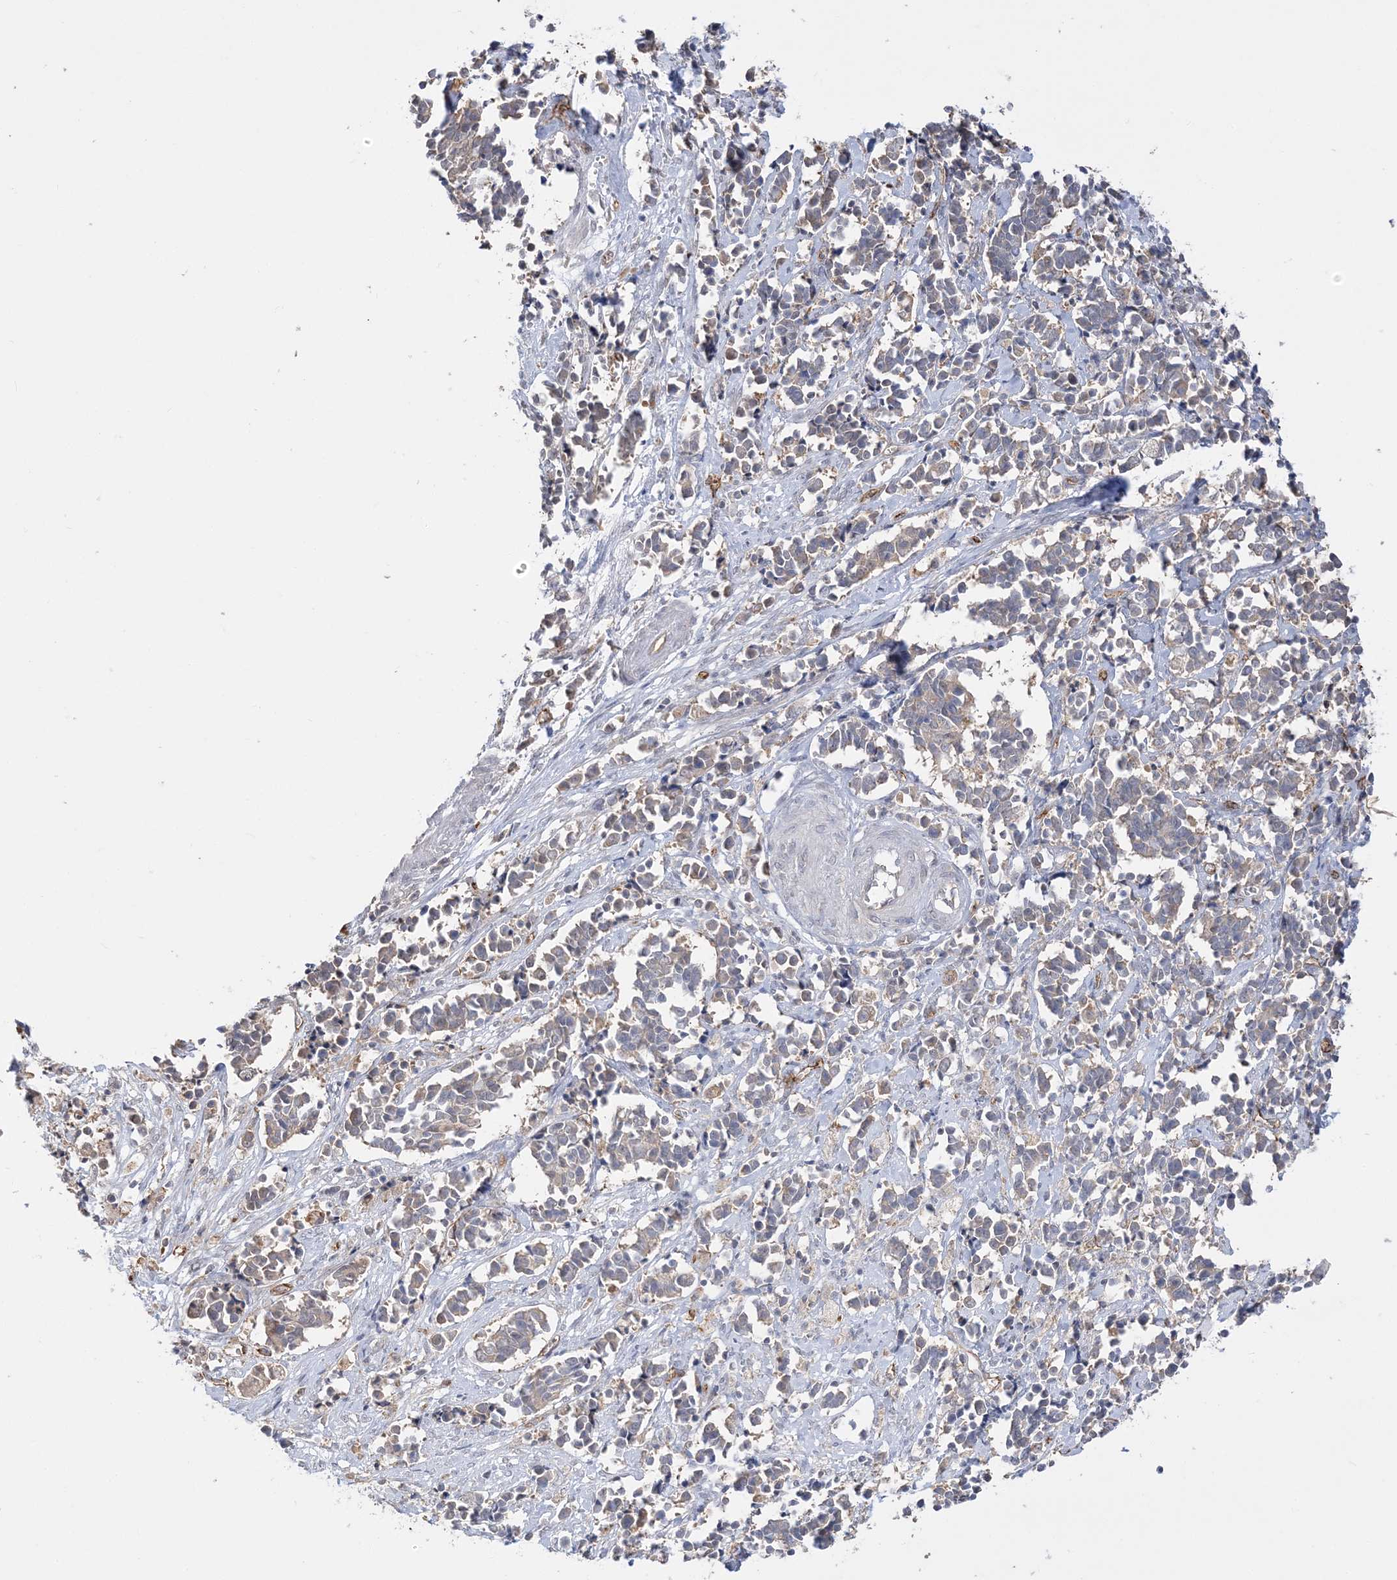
{"staining": {"intensity": "weak", "quantity": "25%-75%", "location": "cytoplasmic/membranous"}, "tissue": "cervical cancer", "cell_type": "Tumor cells", "image_type": "cancer", "snomed": [{"axis": "morphology", "description": "Normal tissue, NOS"}, {"axis": "morphology", "description": "Squamous cell carcinoma, NOS"}, {"axis": "topography", "description": "Cervix"}], "caption": "Protein staining exhibits weak cytoplasmic/membranous positivity in about 25%-75% of tumor cells in cervical squamous cell carcinoma.", "gene": "FARSB", "patient": {"sex": "female", "age": 35}}